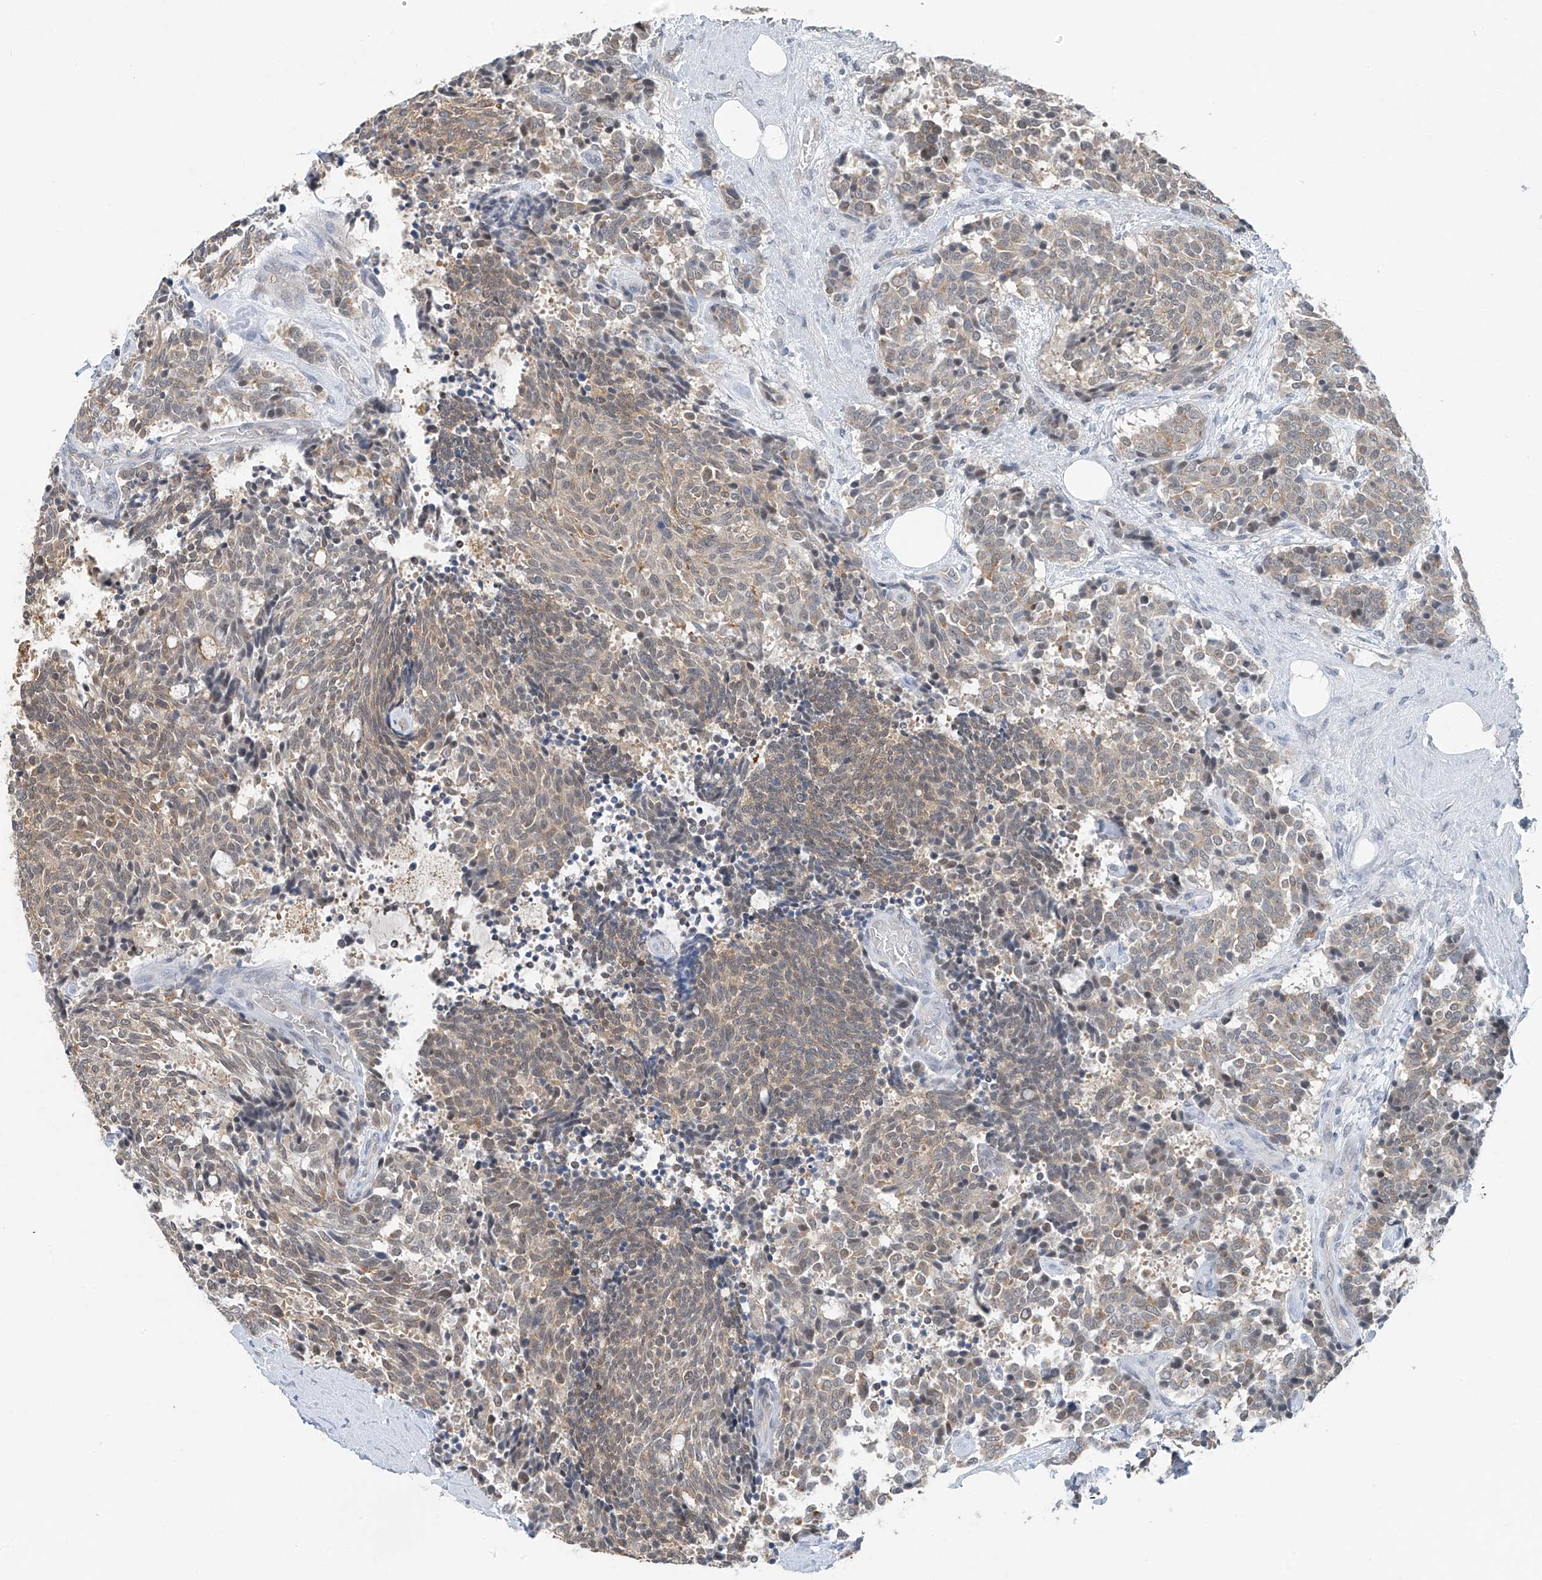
{"staining": {"intensity": "moderate", "quantity": "25%-75%", "location": "cytoplasmic/membranous"}, "tissue": "carcinoid", "cell_type": "Tumor cells", "image_type": "cancer", "snomed": [{"axis": "morphology", "description": "Carcinoid, malignant, NOS"}, {"axis": "topography", "description": "Pancreas"}], "caption": "The immunohistochemical stain shows moderate cytoplasmic/membranous staining in tumor cells of carcinoid (malignant) tissue.", "gene": "TAF8", "patient": {"sex": "female", "age": 54}}